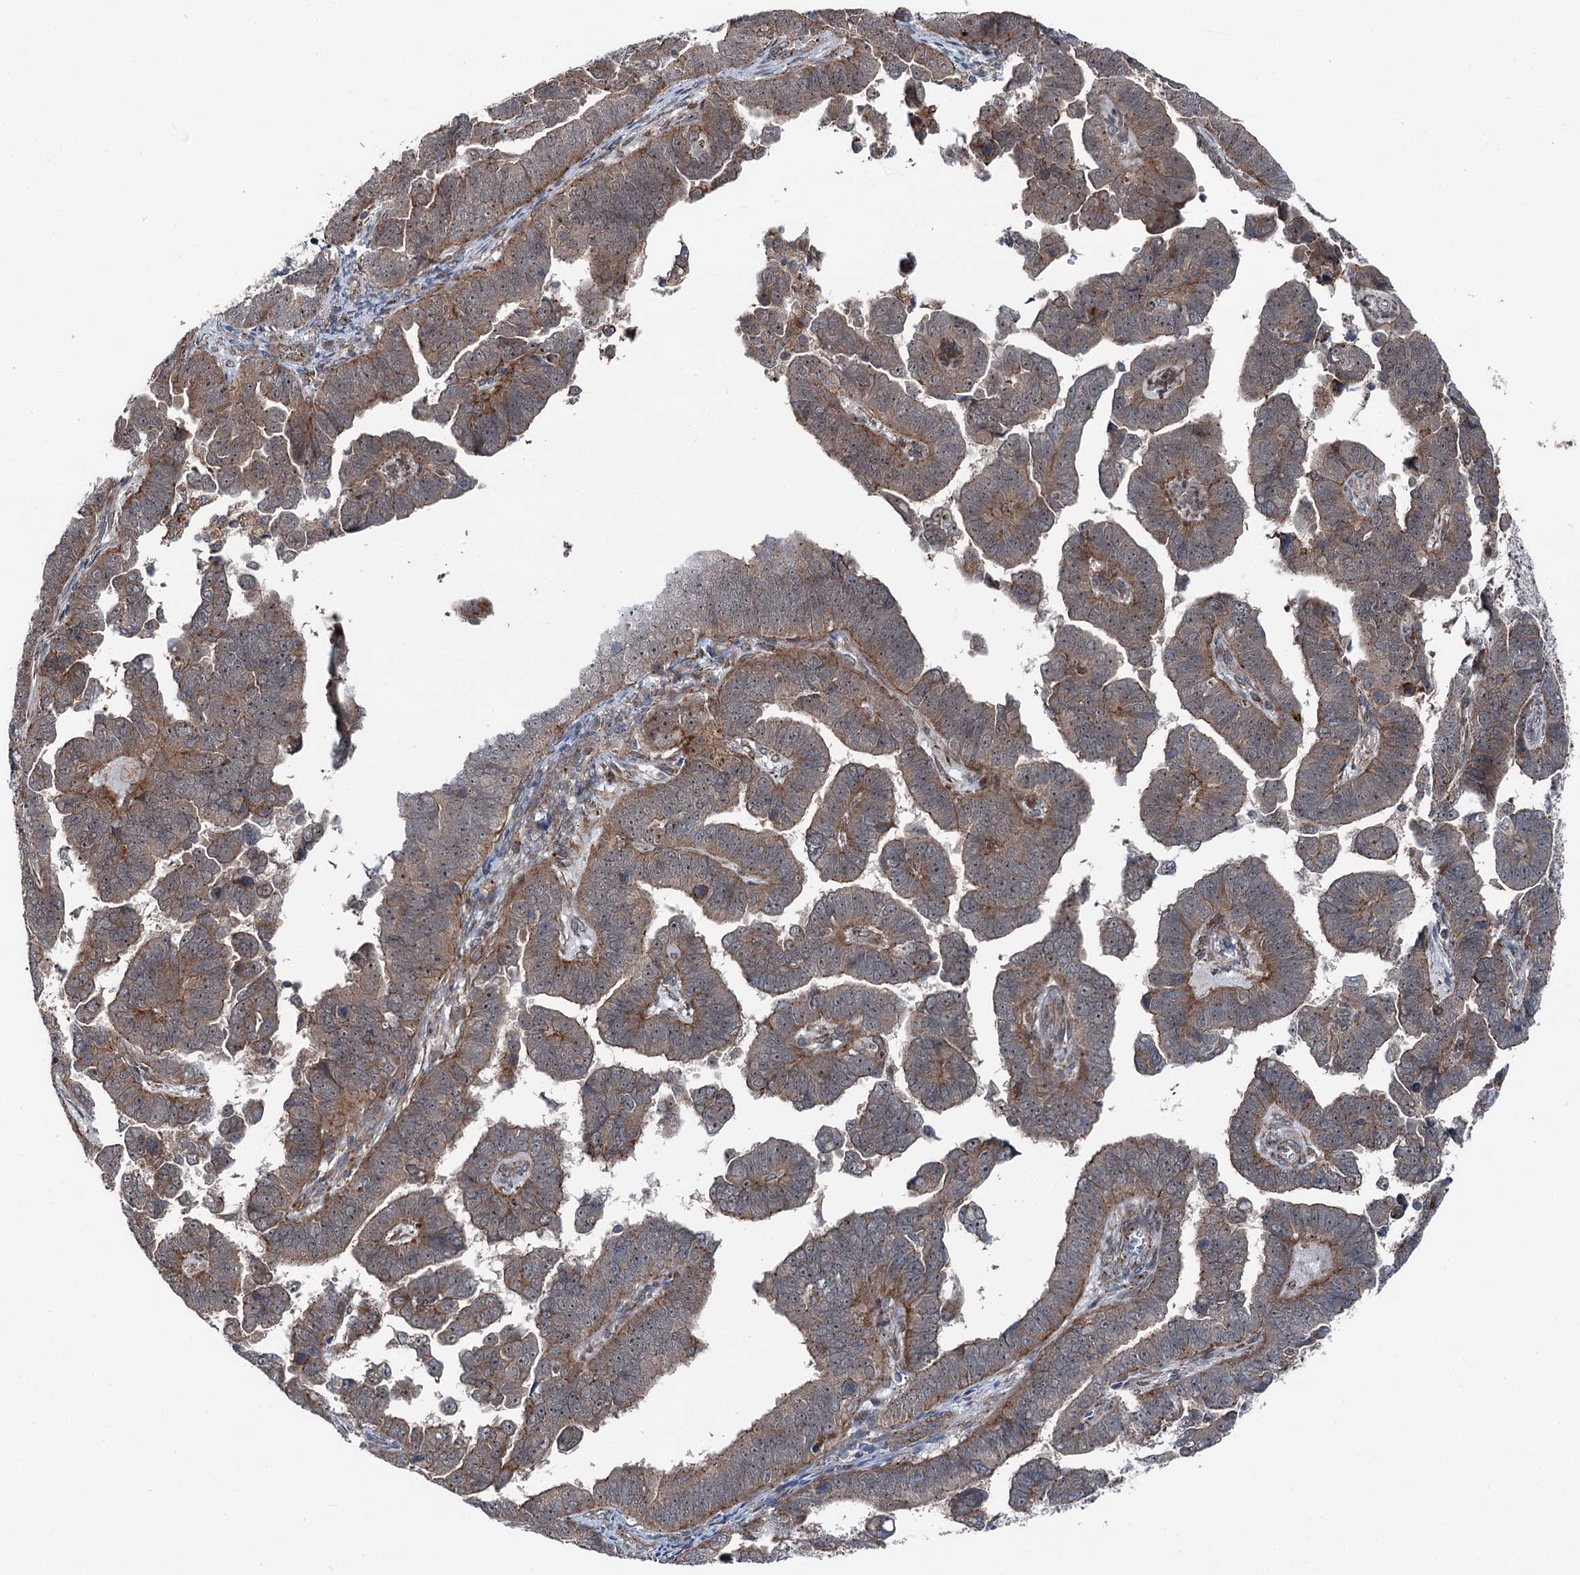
{"staining": {"intensity": "weak", "quantity": ">75%", "location": "cytoplasmic/membranous"}, "tissue": "endometrial cancer", "cell_type": "Tumor cells", "image_type": "cancer", "snomed": [{"axis": "morphology", "description": "Adenocarcinoma, NOS"}, {"axis": "topography", "description": "Endometrium"}], "caption": "Weak cytoplasmic/membranous staining for a protein is appreciated in approximately >75% of tumor cells of endometrial cancer using IHC.", "gene": "POLR1D", "patient": {"sex": "female", "age": 75}}